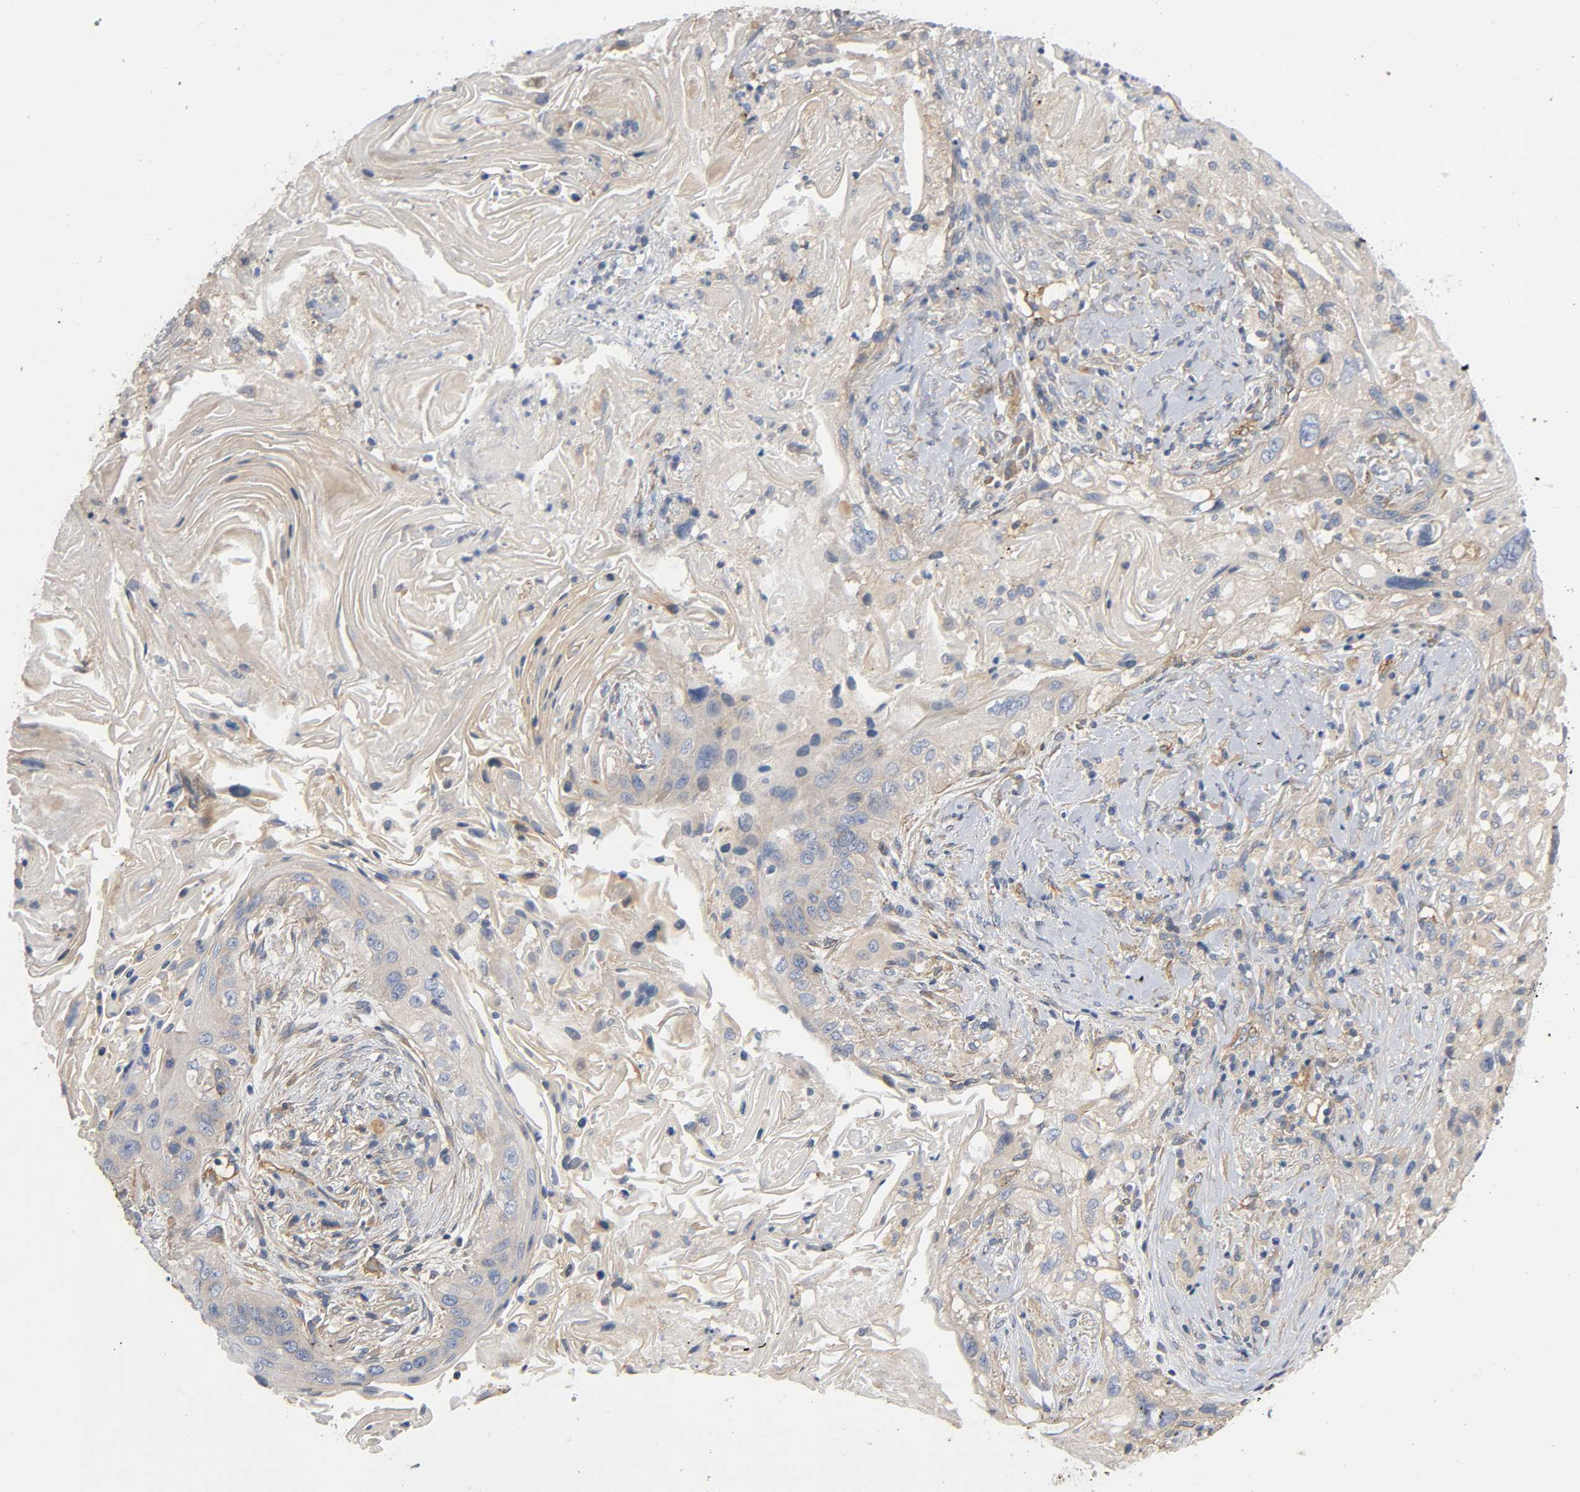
{"staining": {"intensity": "negative", "quantity": "none", "location": "none"}, "tissue": "lung cancer", "cell_type": "Tumor cells", "image_type": "cancer", "snomed": [{"axis": "morphology", "description": "Squamous cell carcinoma, NOS"}, {"axis": "topography", "description": "Lung"}], "caption": "High power microscopy micrograph of an immunohistochemistry (IHC) micrograph of squamous cell carcinoma (lung), revealing no significant expression in tumor cells.", "gene": "MARS1", "patient": {"sex": "female", "age": 67}}